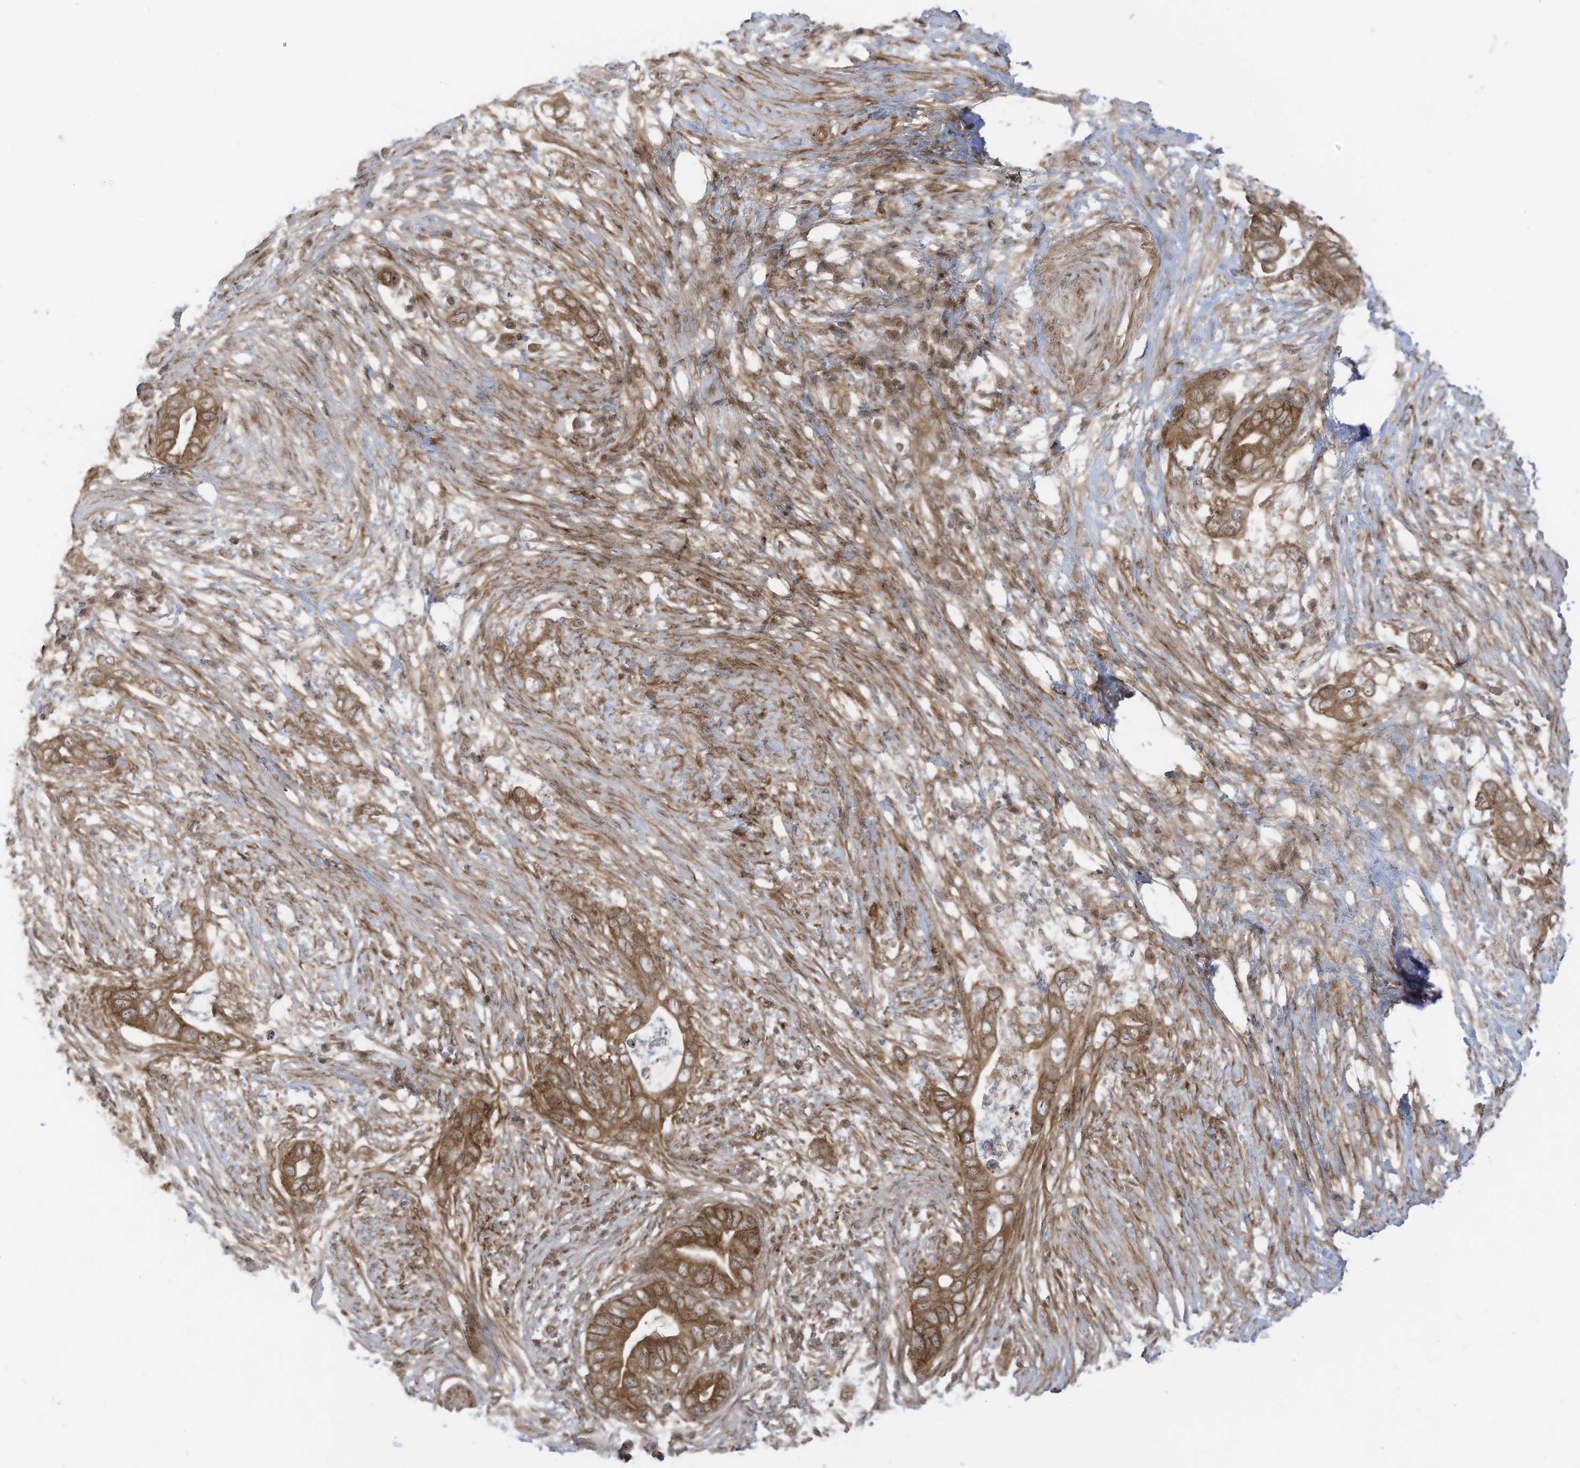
{"staining": {"intensity": "moderate", "quantity": ">75%", "location": "cytoplasmic/membranous"}, "tissue": "pancreatic cancer", "cell_type": "Tumor cells", "image_type": "cancer", "snomed": [{"axis": "morphology", "description": "Adenocarcinoma, NOS"}, {"axis": "topography", "description": "Pancreas"}], "caption": "A photomicrograph of pancreatic cancer stained for a protein exhibits moderate cytoplasmic/membranous brown staining in tumor cells.", "gene": "REPS1", "patient": {"sex": "male", "age": 75}}